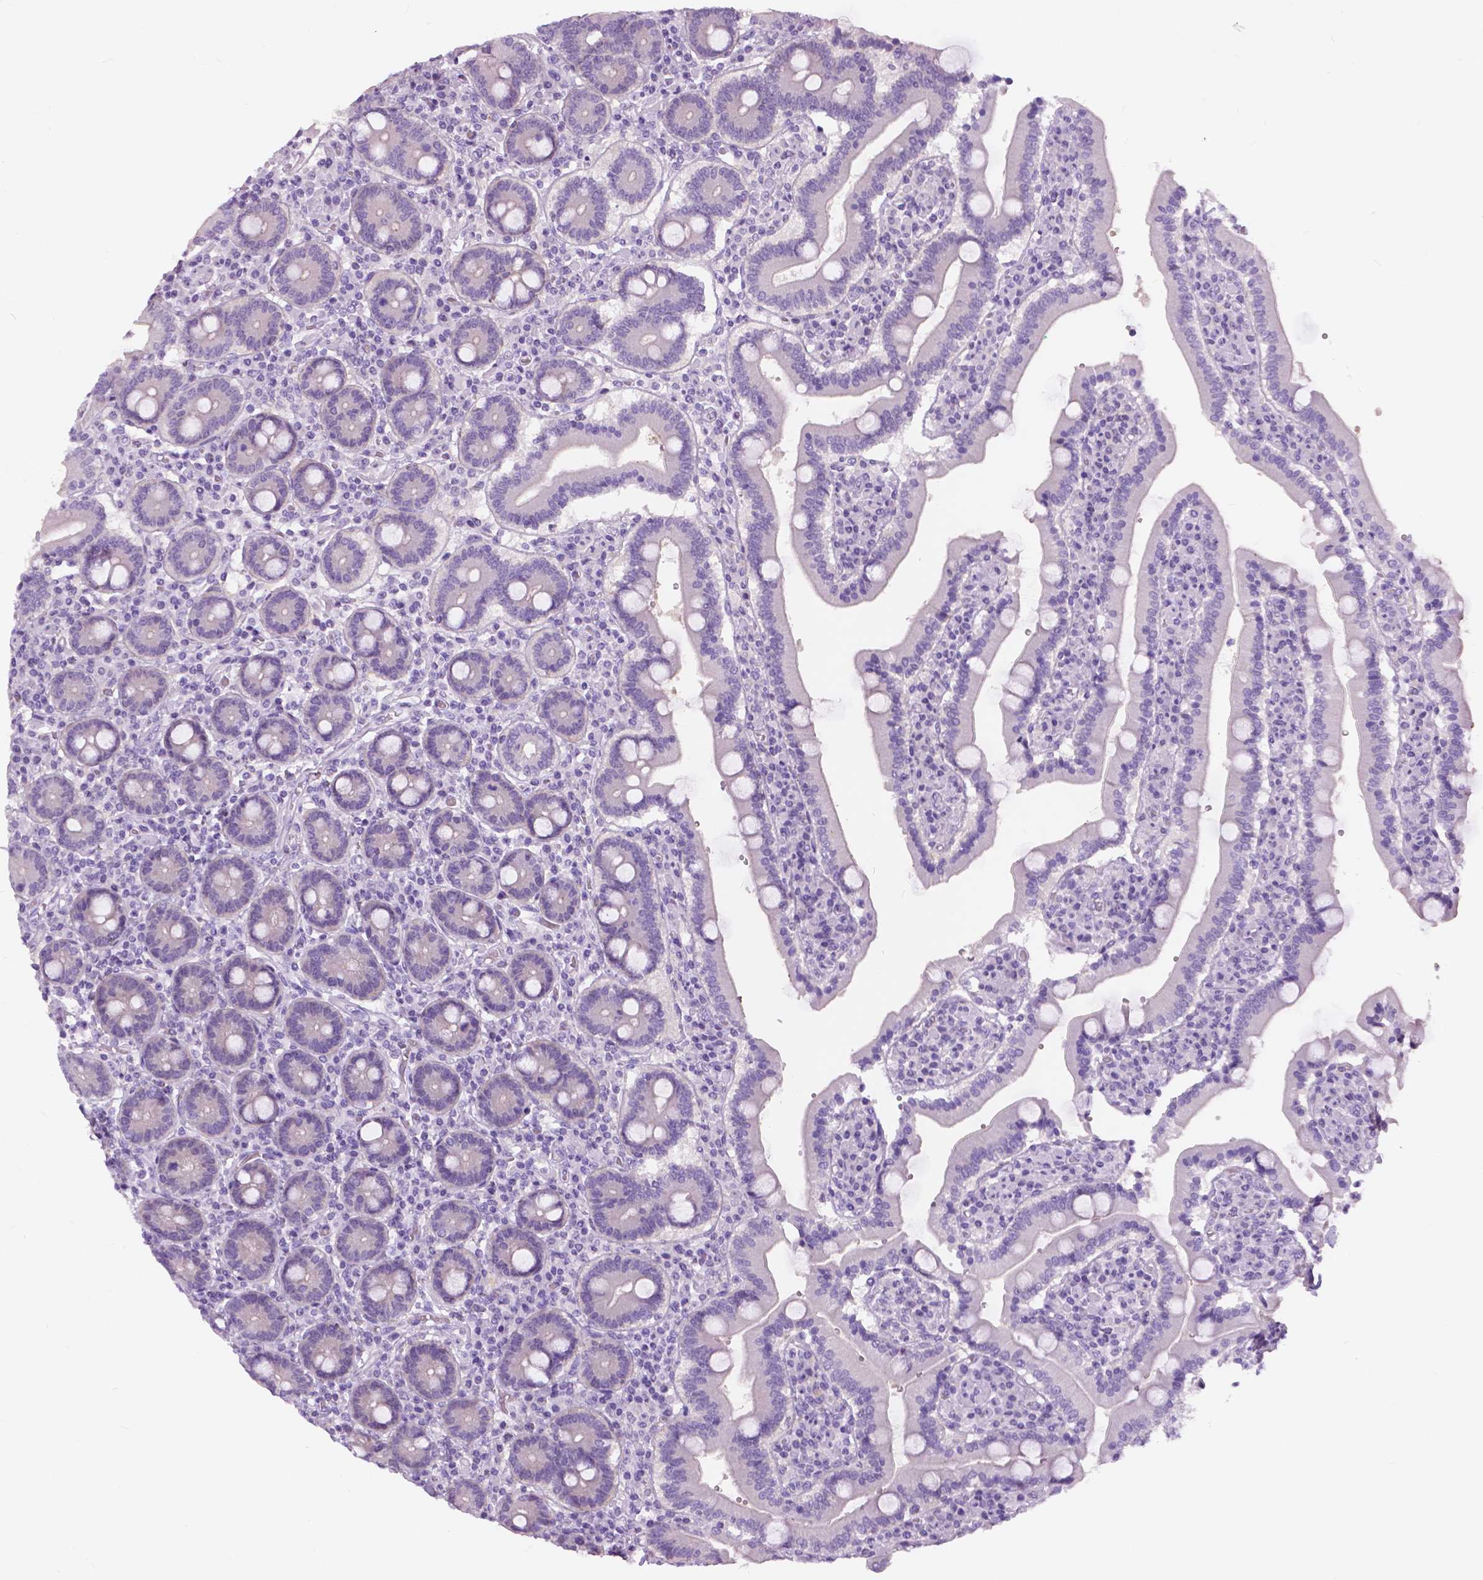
{"staining": {"intensity": "negative", "quantity": "none", "location": "none"}, "tissue": "duodenum", "cell_type": "Glandular cells", "image_type": "normal", "snomed": [{"axis": "morphology", "description": "Normal tissue, NOS"}, {"axis": "topography", "description": "Duodenum"}], "caption": "DAB immunohistochemical staining of unremarkable duodenum reveals no significant expression in glandular cells.", "gene": "TP53TG5", "patient": {"sex": "female", "age": 62}}